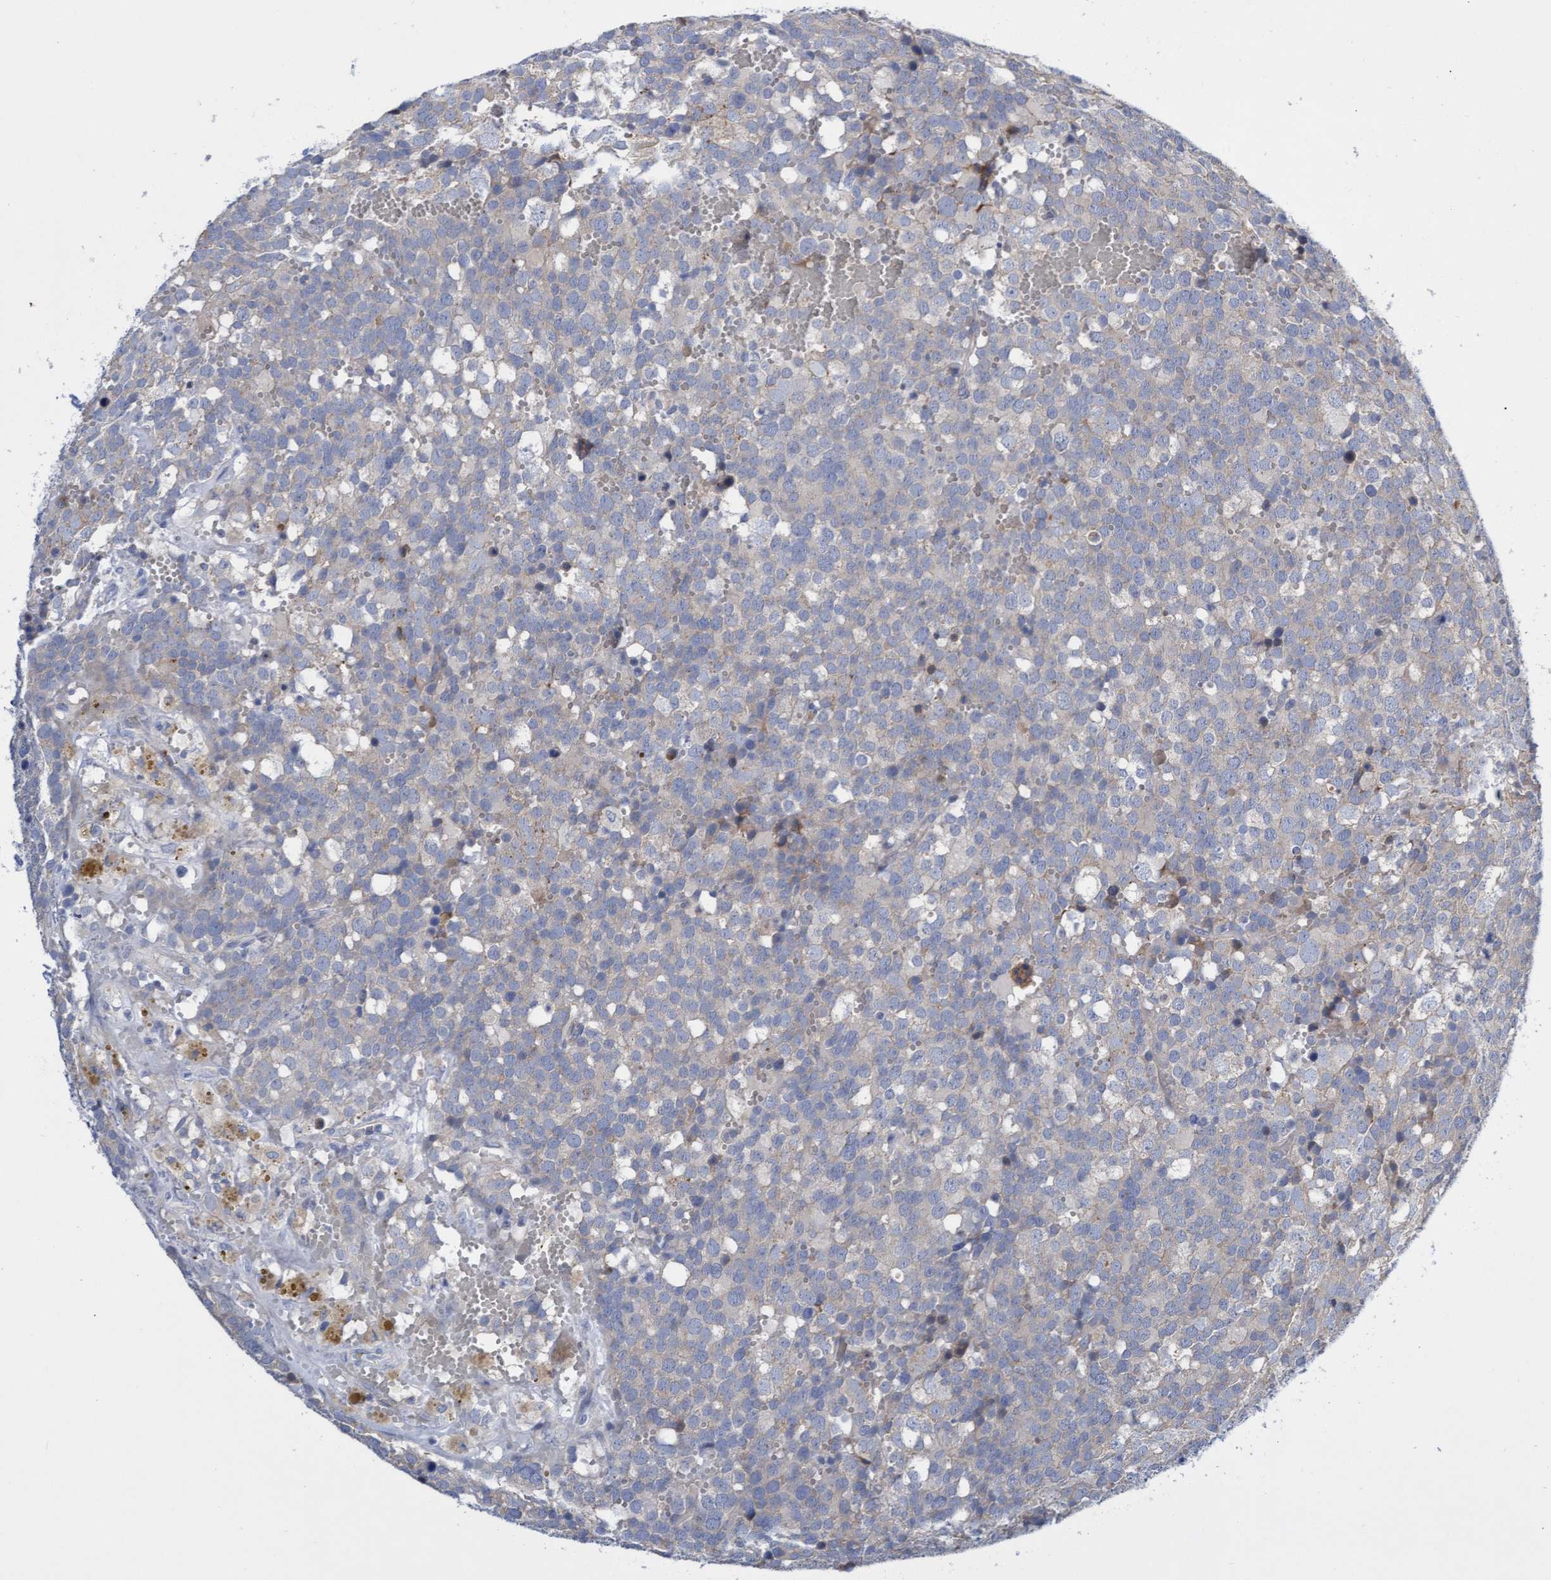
{"staining": {"intensity": "weak", "quantity": "<25%", "location": "cytoplasmic/membranous"}, "tissue": "testis cancer", "cell_type": "Tumor cells", "image_type": "cancer", "snomed": [{"axis": "morphology", "description": "Seminoma, NOS"}, {"axis": "topography", "description": "Testis"}], "caption": "A high-resolution photomicrograph shows immunohistochemistry (IHC) staining of testis seminoma, which shows no significant expression in tumor cells.", "gene": "ABCF2", "patient": {"sex": "male", "age": 71}}